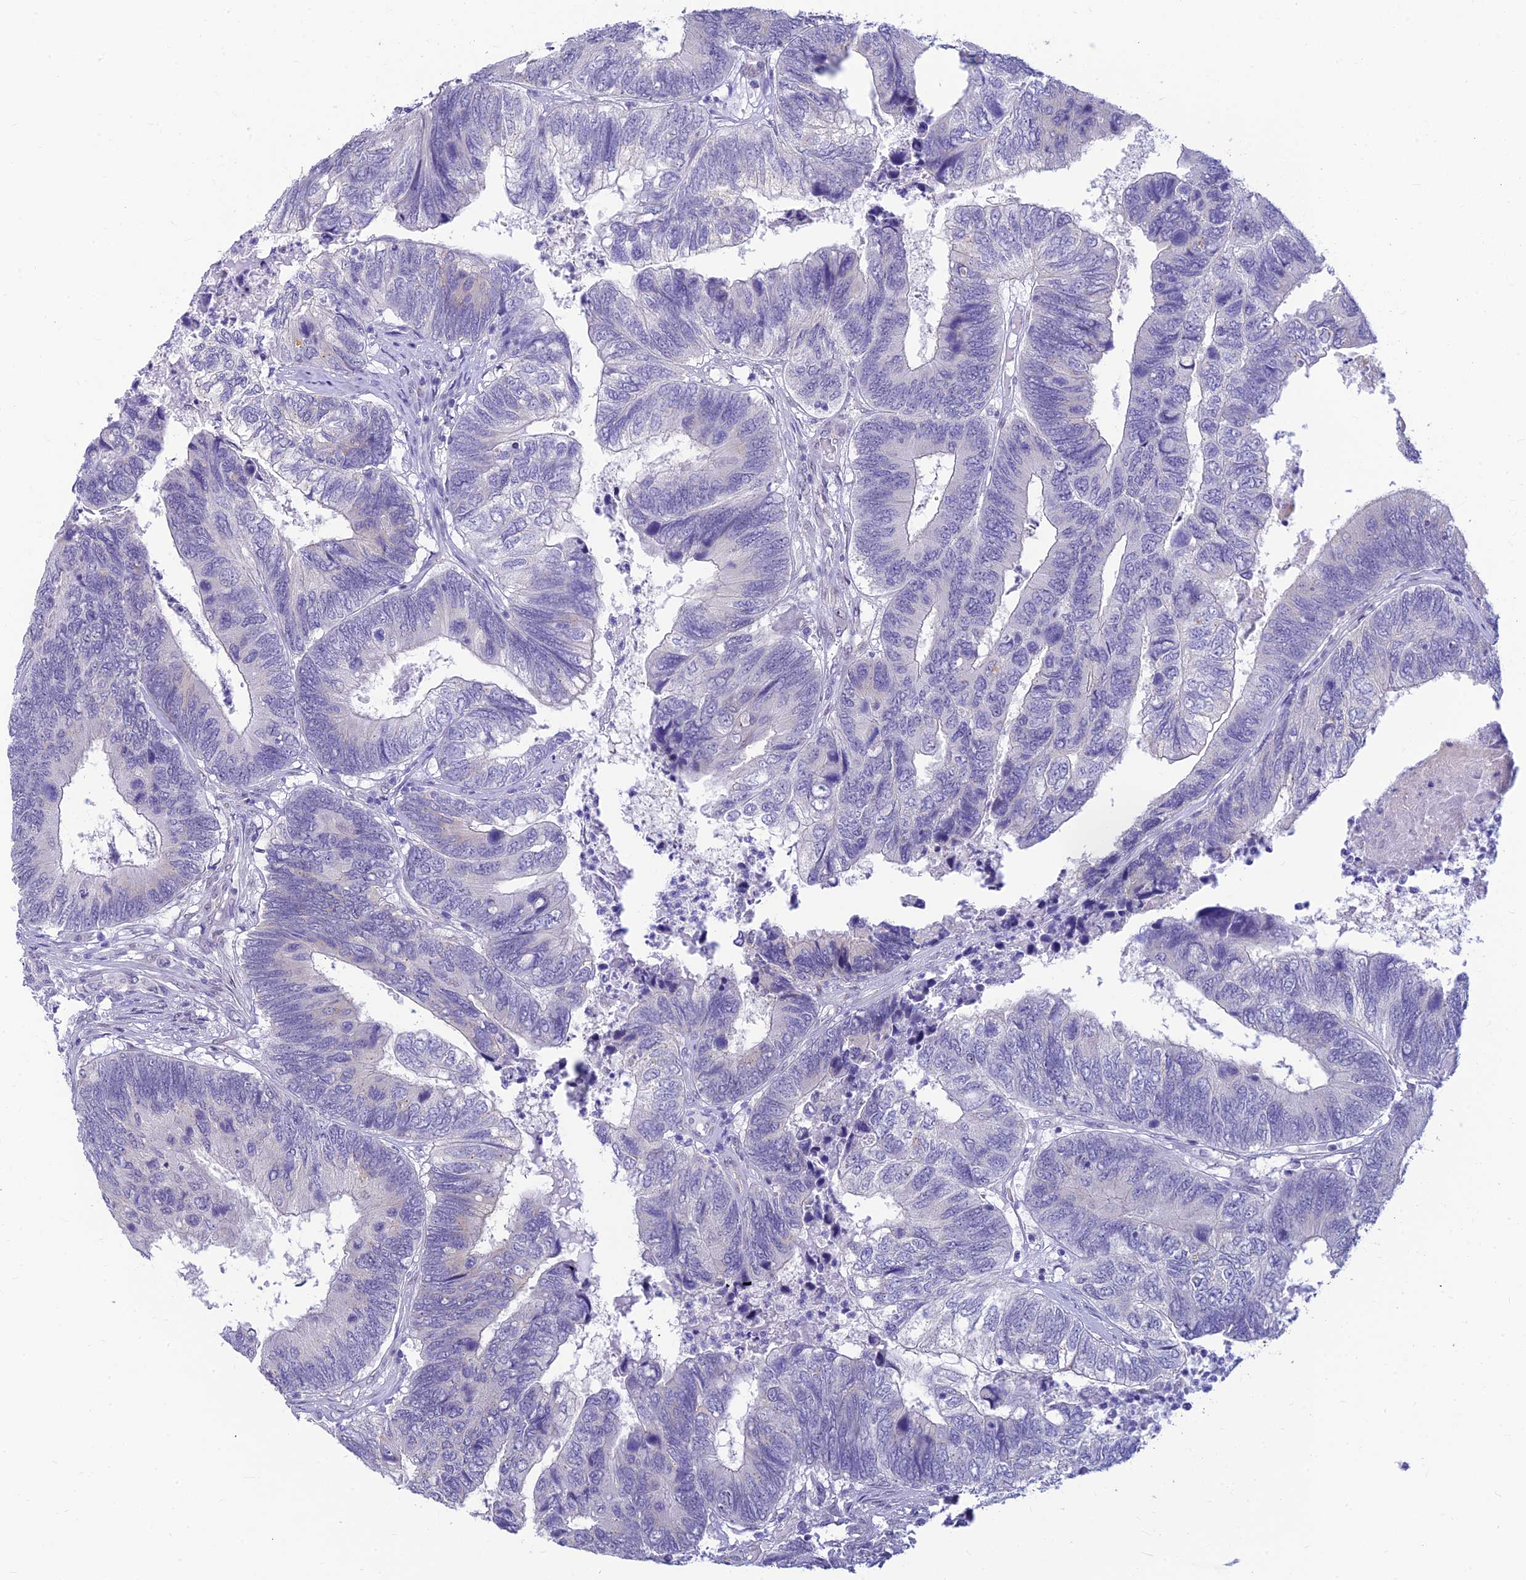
{"staining": {"intensity": "negative", "quantity": "none", "location": "none"}, "tissue": "colorectal cancer", "cell_type": "Tumor cells", "image_type": "cancer", "snomed": [{"axis": "morphology", "description": "Adenocarcinoma, NOS"}, {"axis": "topography", "description": "Colon"}], "caption": "Colorectal cancer (adenocarcinoma) was stained to show a protein in brown. There is no significant positivity in tumor cells.", "gene": "INKA1", "patient": {"sex": "female", "age": 67}}